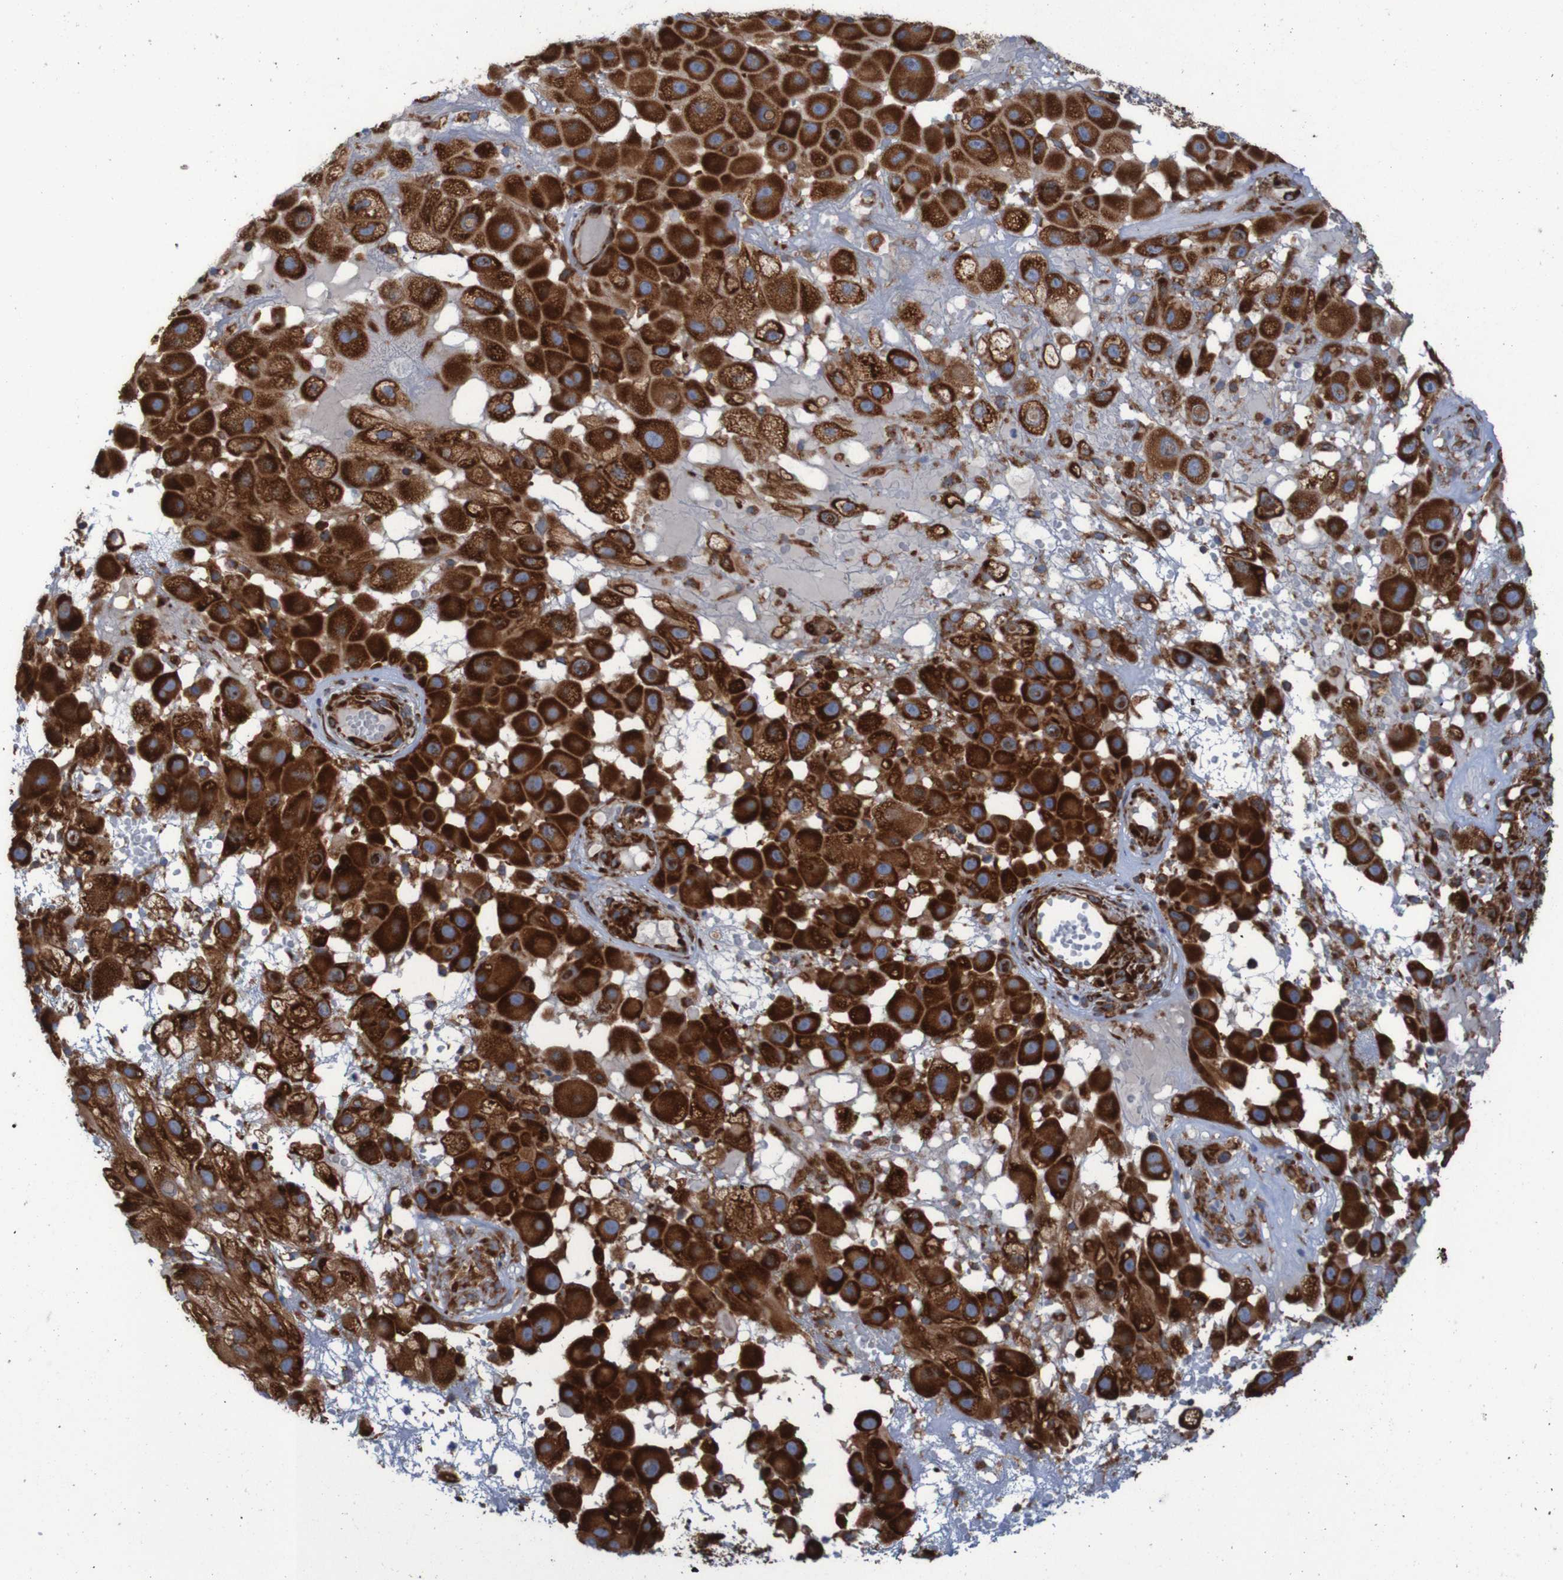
{"staining": {"intensity": "strong", "quantity": ">75%", "location": "cytoplasmic/membranous"}, "tissue": "melanoma", "cell_type": "Tumor cells", "image_type": "cancer", "snomed": [{"axis": "morphology", "description": "Malignant melanoma, NOS"}, {"axis": "topography", "description": "Skin"}], "caption": "Strong cytoplasmic/membranous staining is seen in approximately >75% of tumor cells in malignant melanoma. (DAB = brown stain, brightfield microscopy at high magnification).", "gene": "RPL10", "patient": {"sex": "female", "age": 81}}